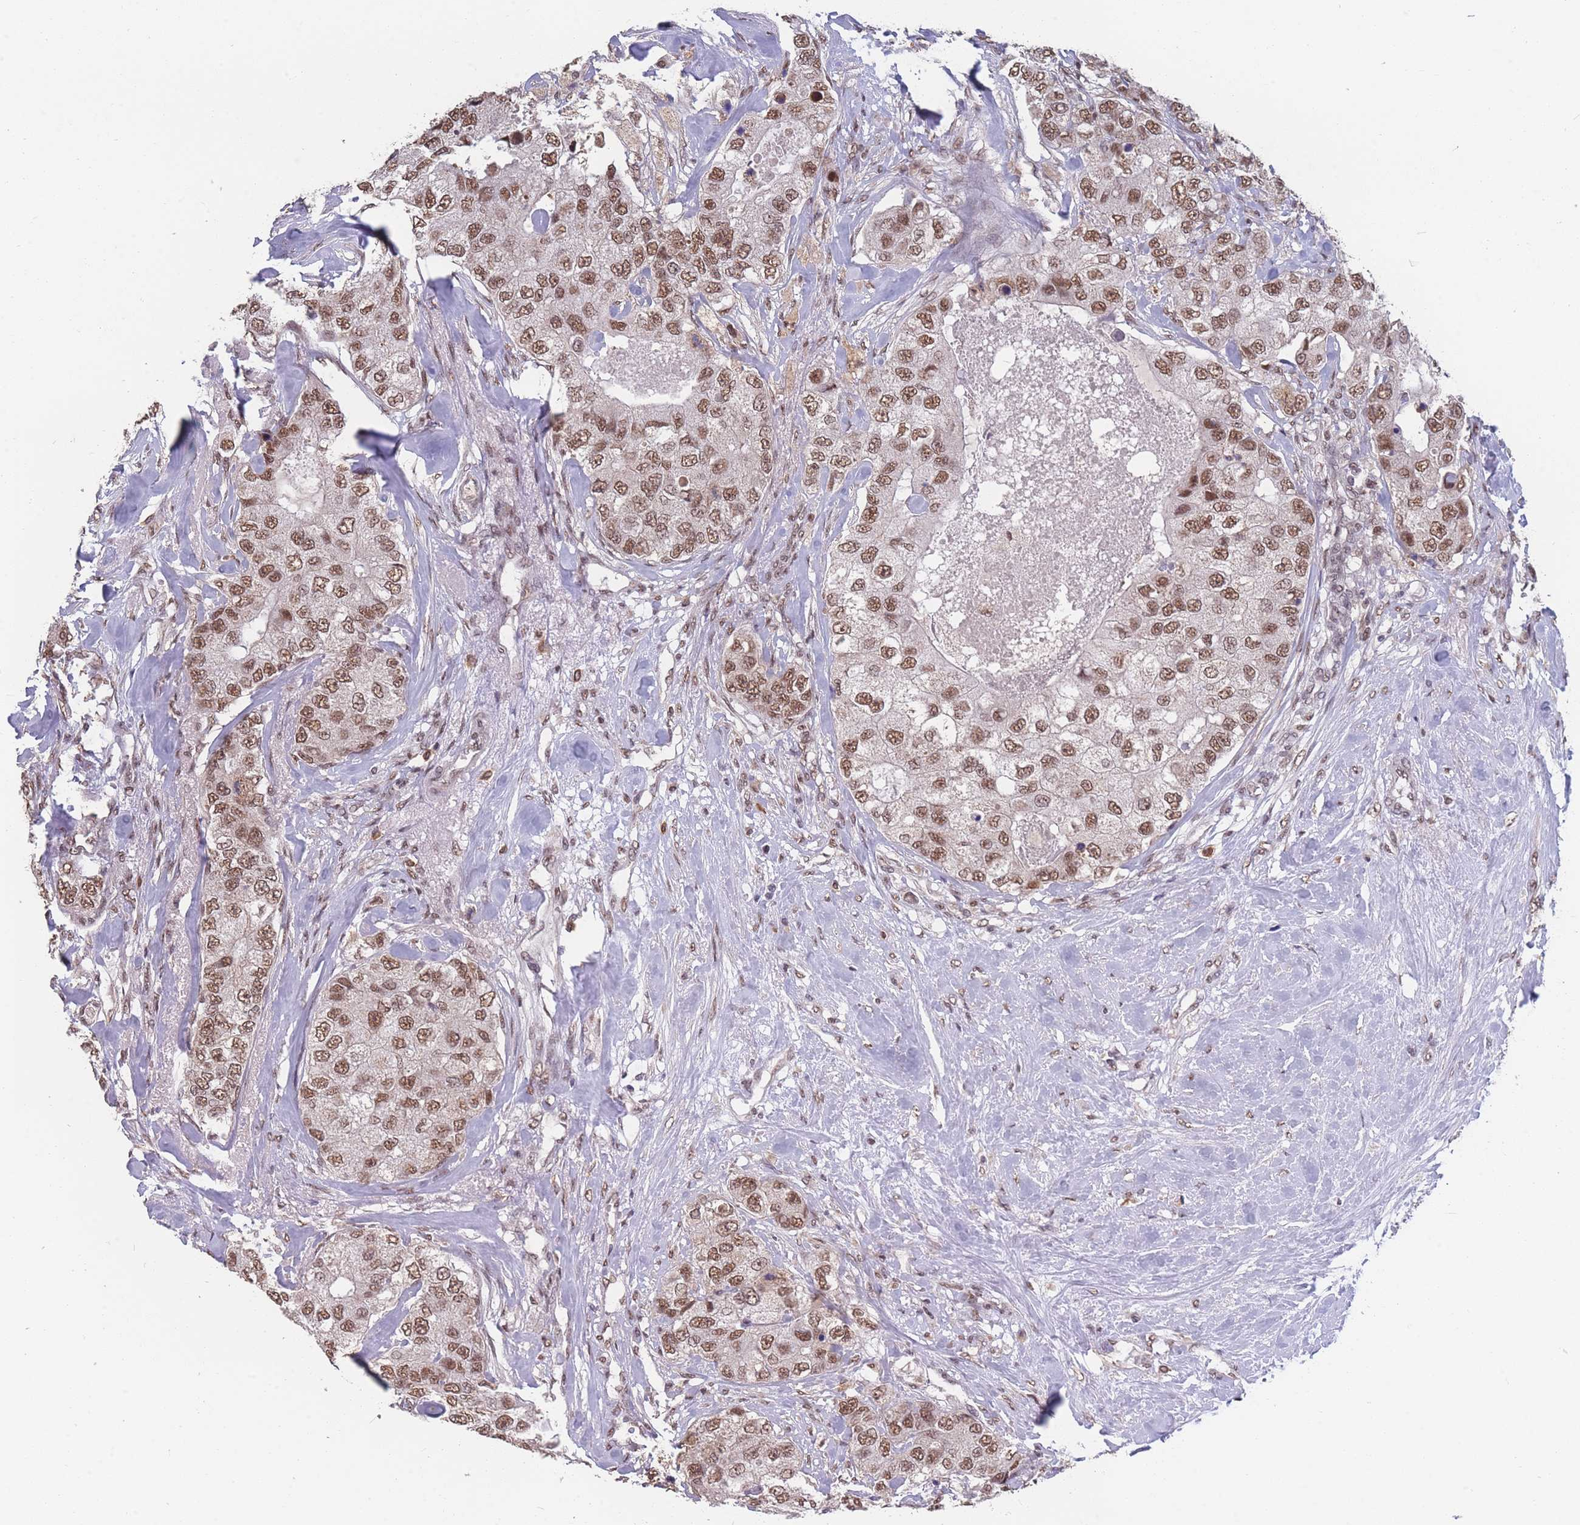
{"staining": {"intensity": "moderate", "quantity": ">75%", "location": "nuclear"}, "tissue": "breast cancer", "cell_type": "Tumor cells", "image_type": "cancer", "snomed": [{"axis": "morphology", "description": "Duct carcinoma"}, {"axis": "topography", "description": "Breast"}], "caption": "Protein expression analysis of human breast cancer reveals moderate nuclear expression in about >75% of tumor cells.", "gene": "SNRPA1", "patient": {"sex": "female", "age": 62}}